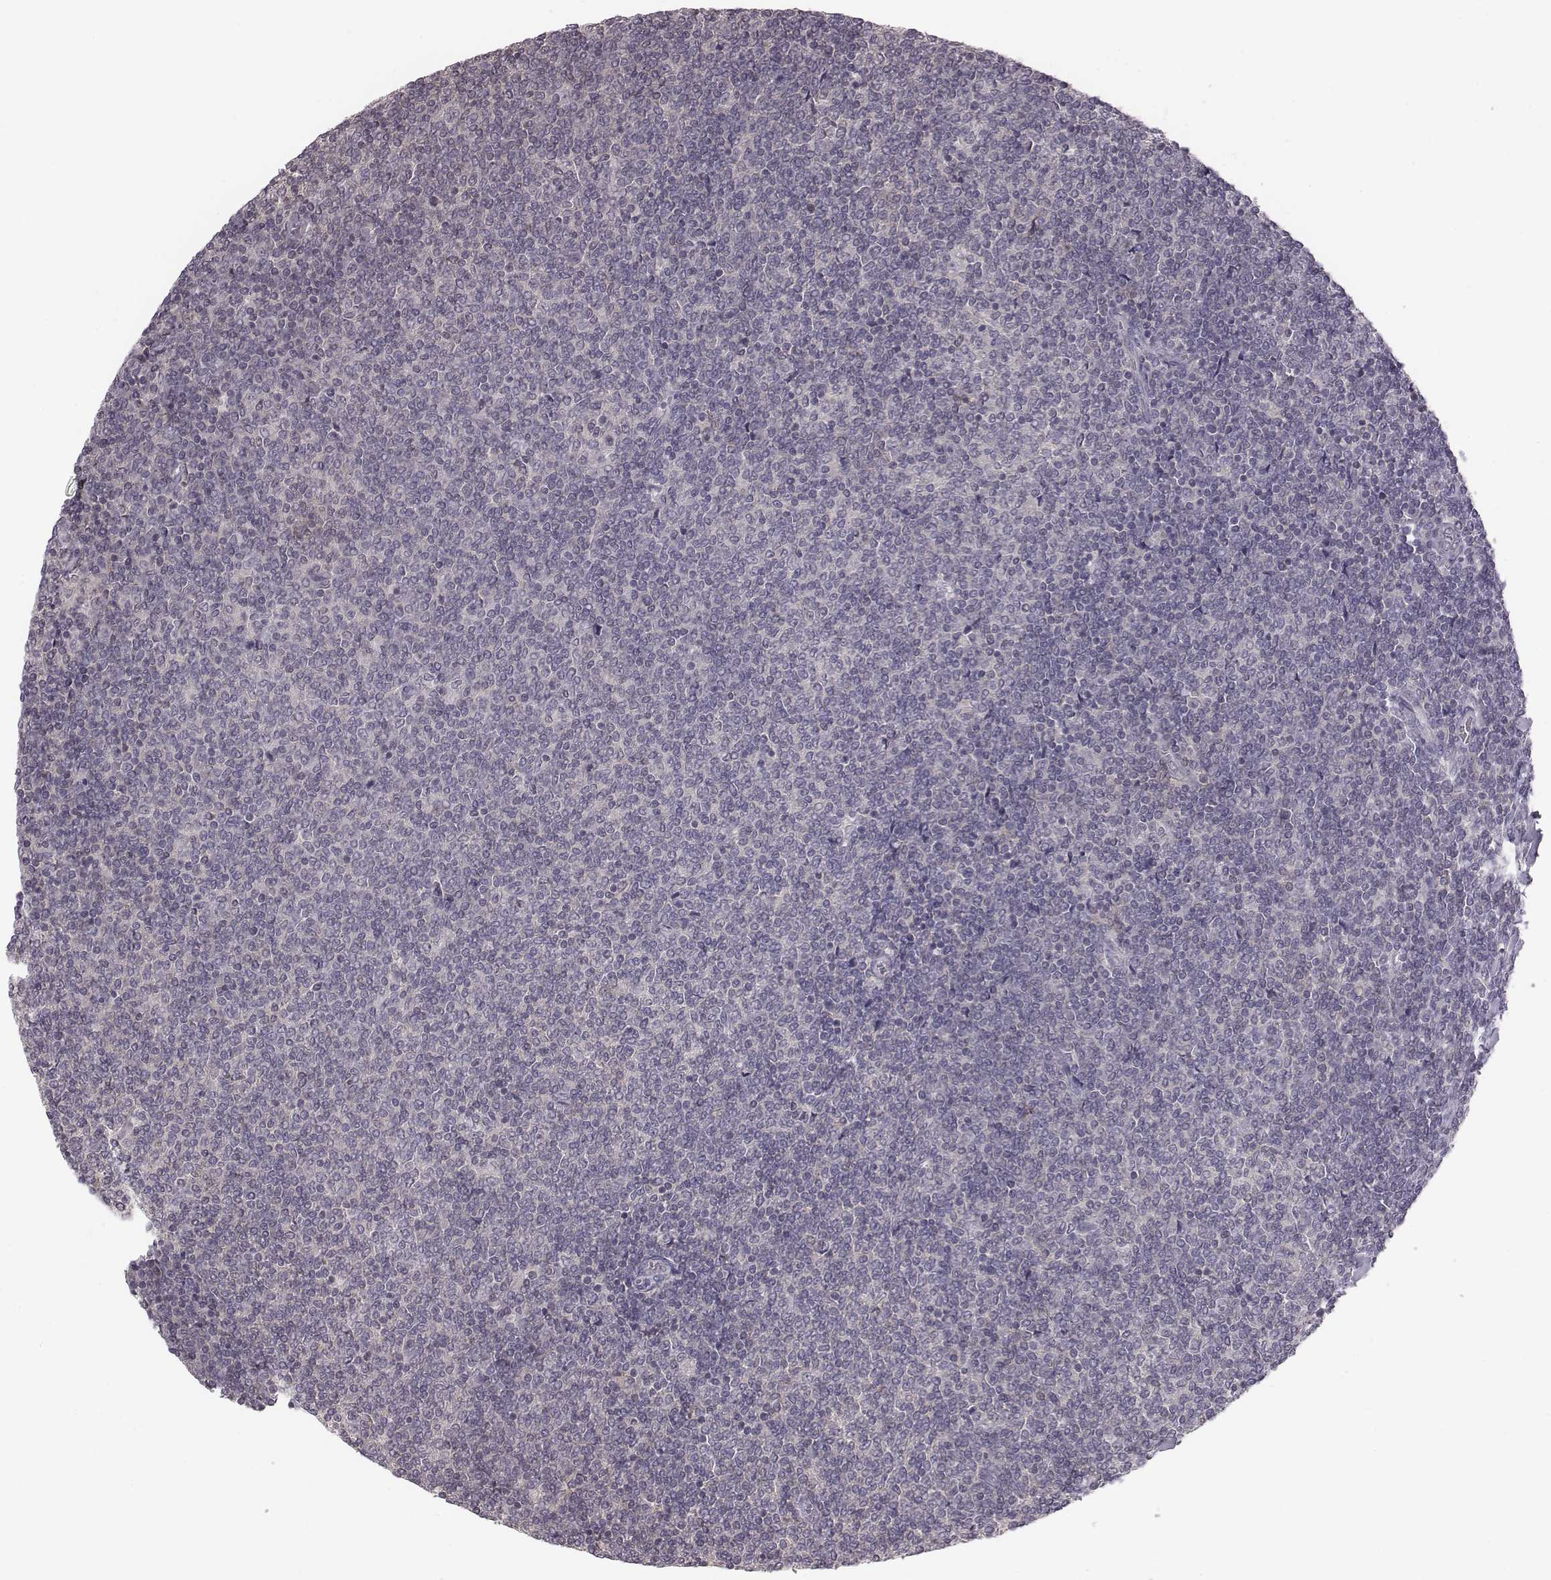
{"staining": {"intensity": "negative", "quantity": "none", "location": "none"}, "tissue": "lymphoma", "cell_type": "Tumor cells", "image_type": "cancer", "snomed": [{"axis": "morphology", "description": "Malignant lymphoma, non-Hodgkin's type, Low grade"}, {"axis": "topography", "description": "Lymph node"}], "caption": "There is no significant positivity in tumor cells of lymphoma.", "gene": "BICDL1", "patient": {"sex": "male", "age": 52}}